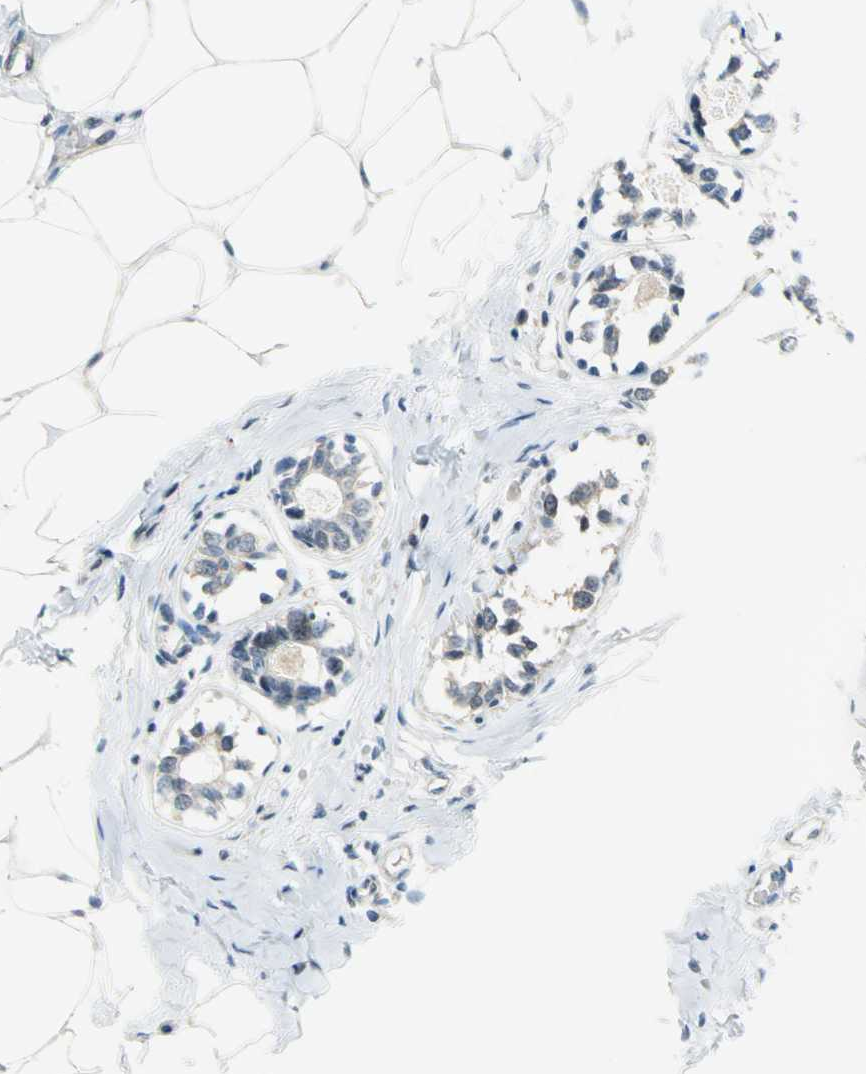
{"staining": {"intensity": "weak", "quantity": "25%-75%", "location": "cytoplasmic/membranous"}, "tissue": "breast cancer", "cell_type": "Tumor cells", "image_type": "cancer", "snomed": [{"axis": "morphology", "description": "Lobular carcinoma"}, {"axis": "topography", "description": "Breast"}], "caption": "Immunohistochemistry (IHC) micrograph of breast cancer stained for a protein (brown), which exhibits low levels of weak cytoplasmic/membranous staining in about 25%-75% of tumor cells.", "gene": "PIN1", "patient": {"sex": "female", "age": 51}}